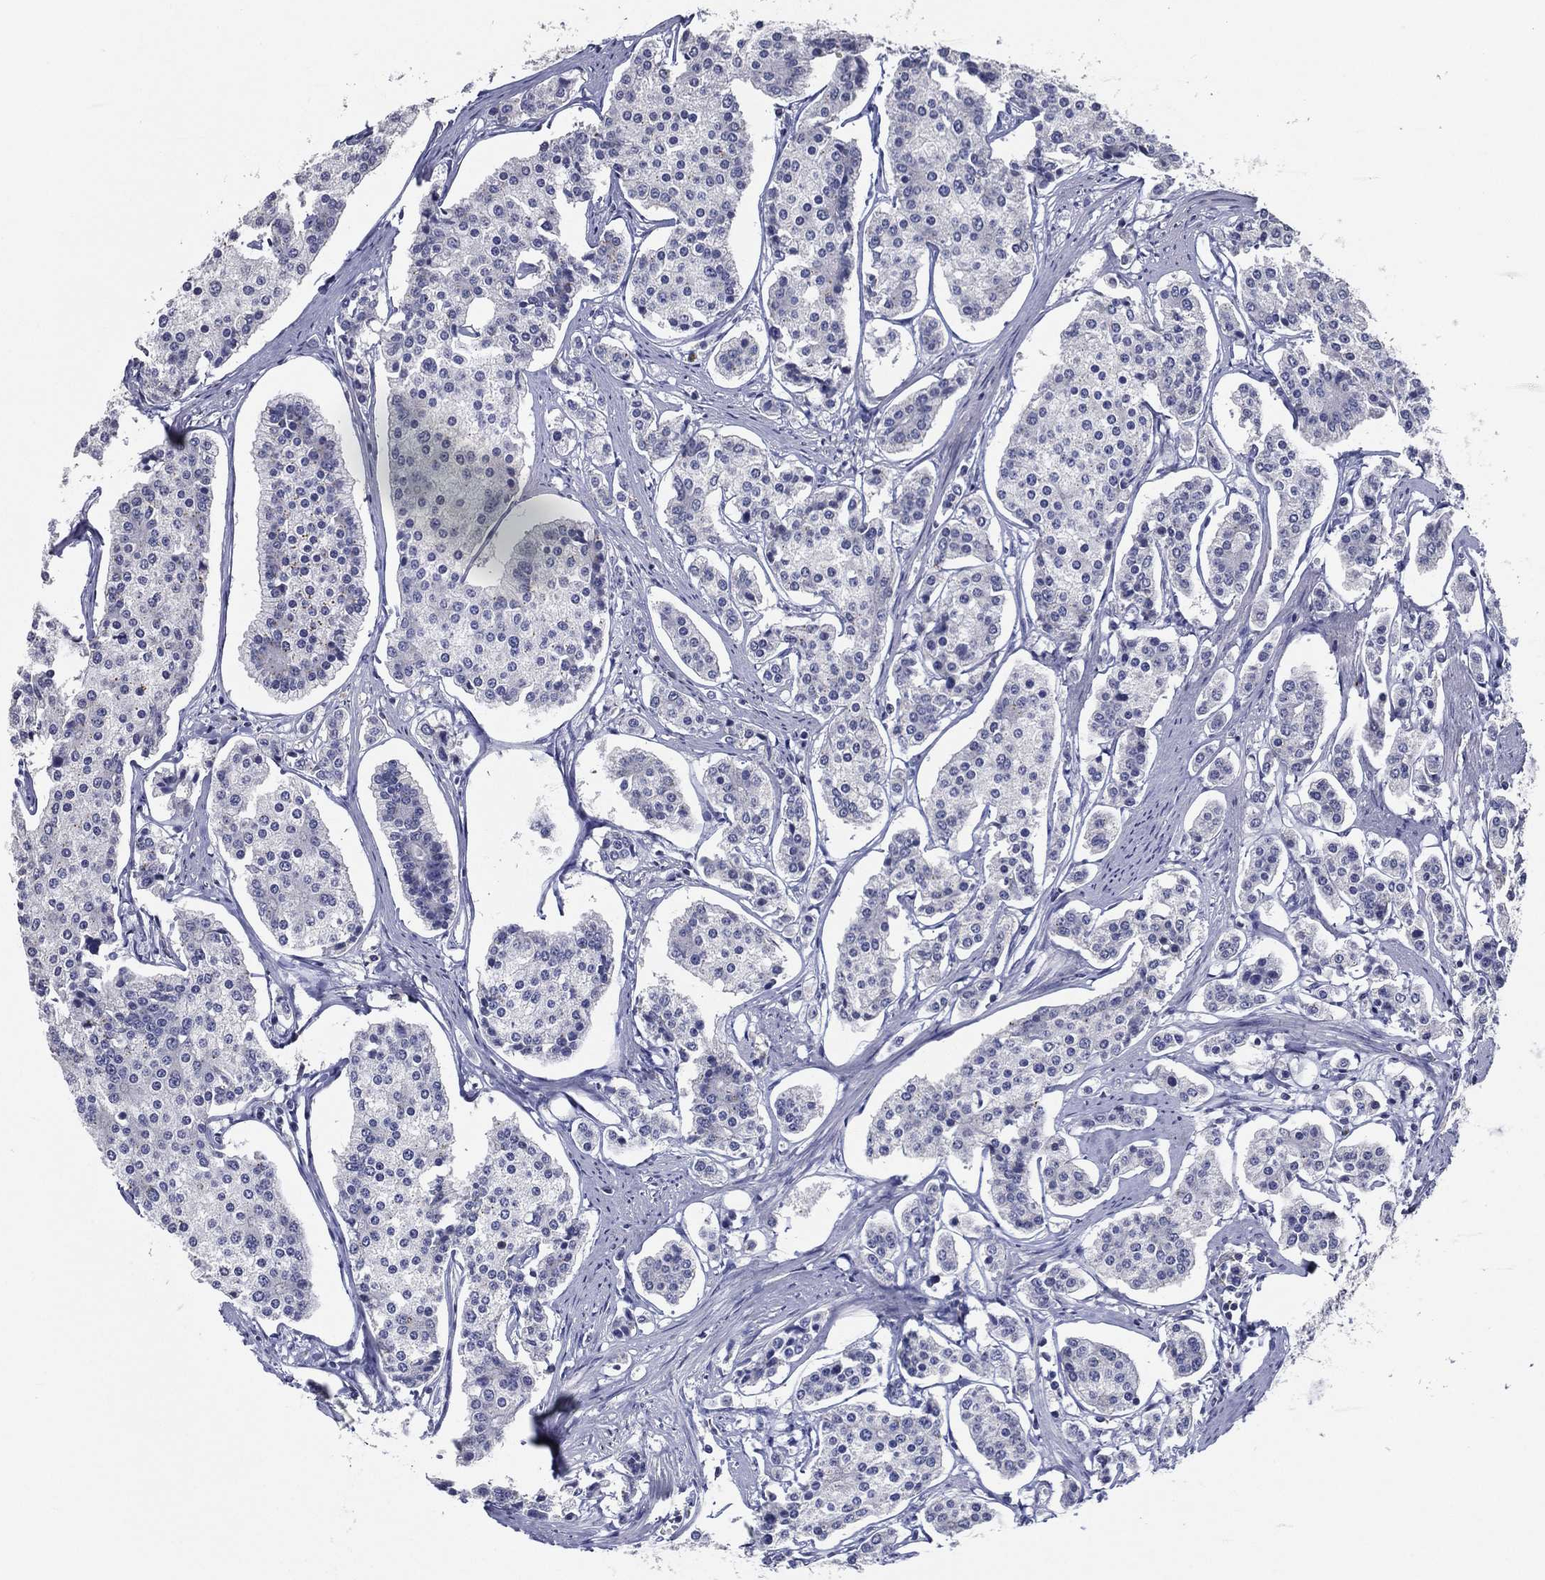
{"staining": {"intensity": "negative", "quantity": "none", "location": "none"}, "tissue": "carcinoid", "cell_type": "Tumor cells", "image_type": "cancer", "snomed": [{"axis": "morphology", "description": "Carcinoid, malignant, NOS"}, {"axis": "topography", "description": "Small intestine"}], "caption": "High magnification brightfield microscopy of carcinoid (malignant) stained with DAB (3,3'-diaminobenzidine) (brown) and counterstained with hematoxylin (blue): tumor cells show no significant expression.", "gene": "TFAP2A", "patient": {"sex": "female", "age": 65}}